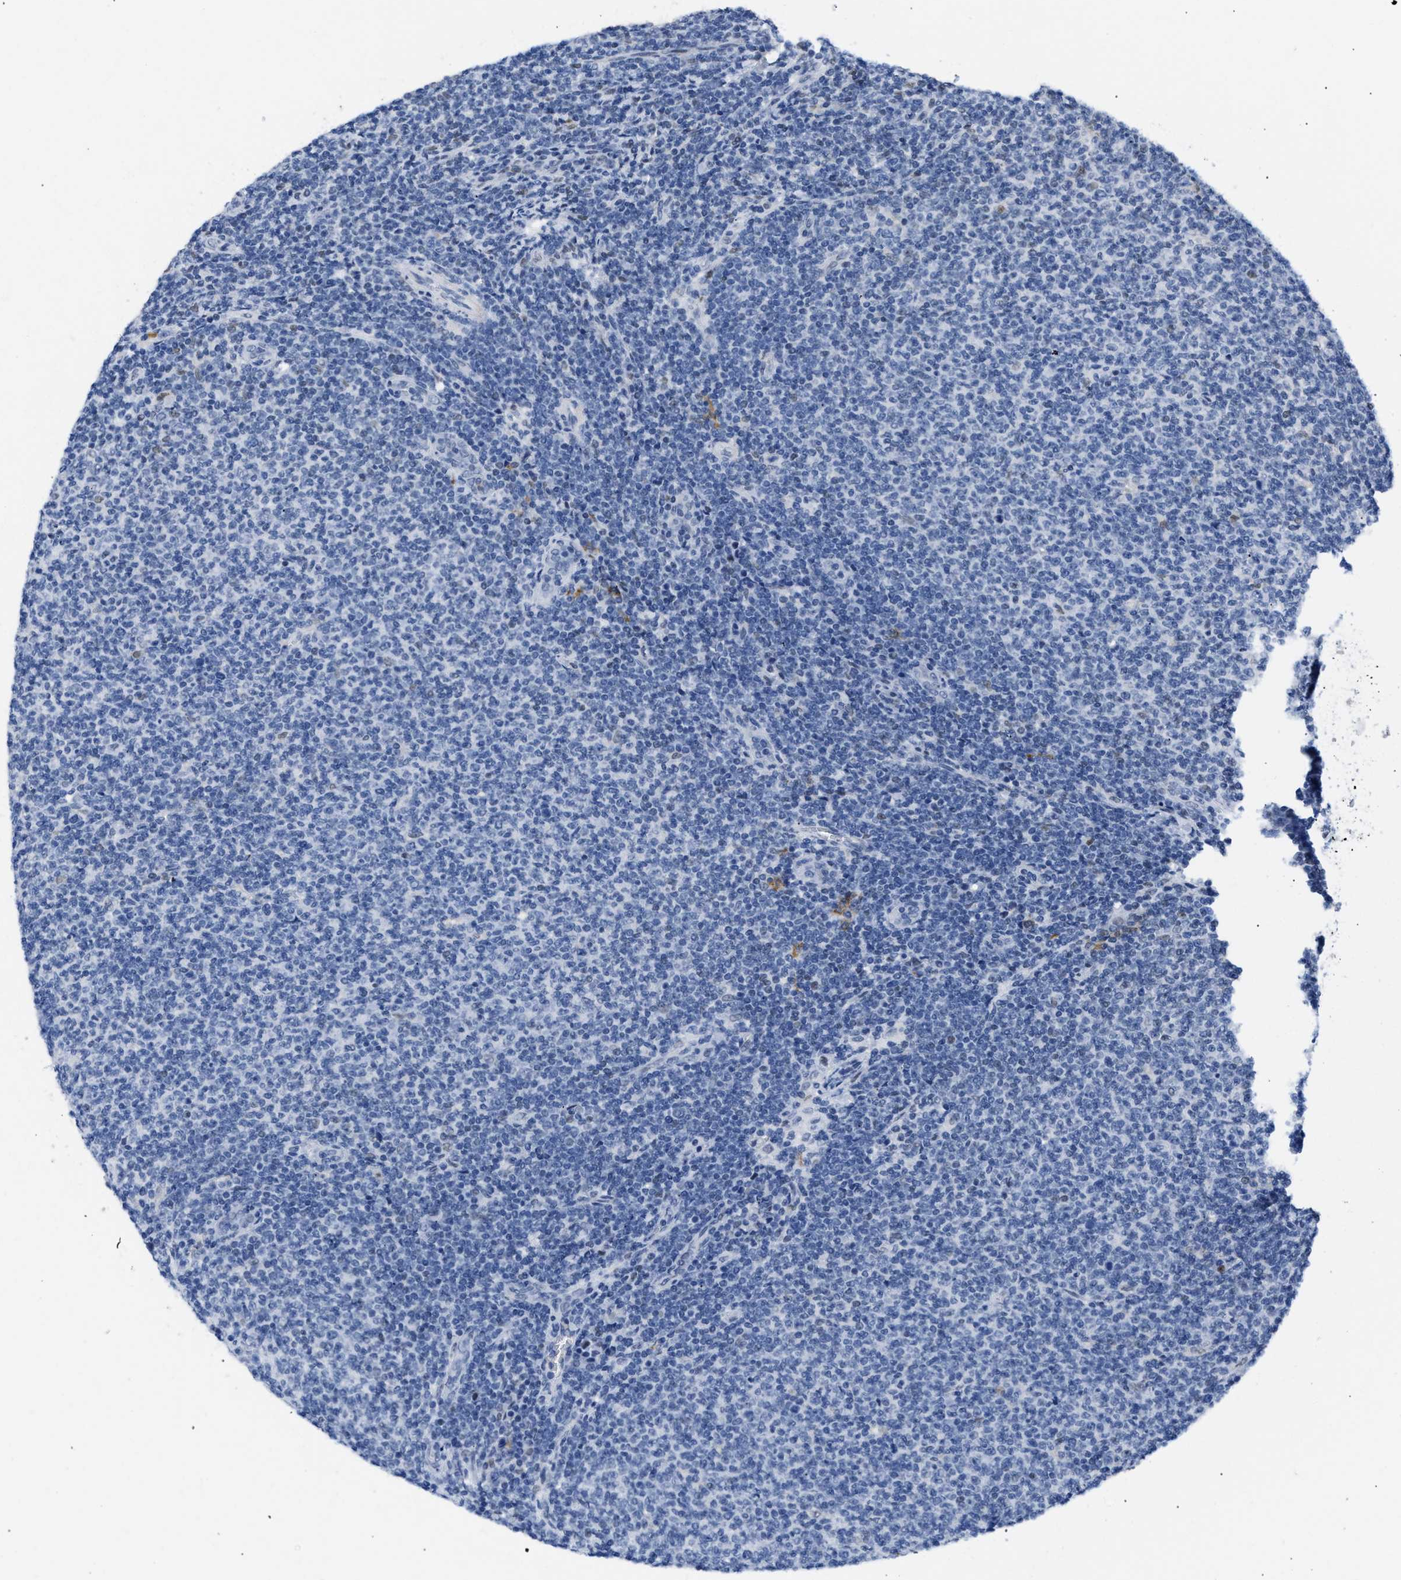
{"staining": {"intensity": "negative", "quantity": "none", "location": "none"}, "tissue": "lymphoma", "cell_type": "Tumor cells", "image_type": "cancer", "snomed": [{"axis": "morphology", "description": "Malignant lymphoma, non-Hodgkin's type, Low grade"}, {"axis": "topography", "description": "Lymph node"}], "caption": "Lymphoma stained for a protein using IHC exhibits no expression tumor cells.", "gene": "BOLL", "patient": {"sex": "male", "age": 66}}